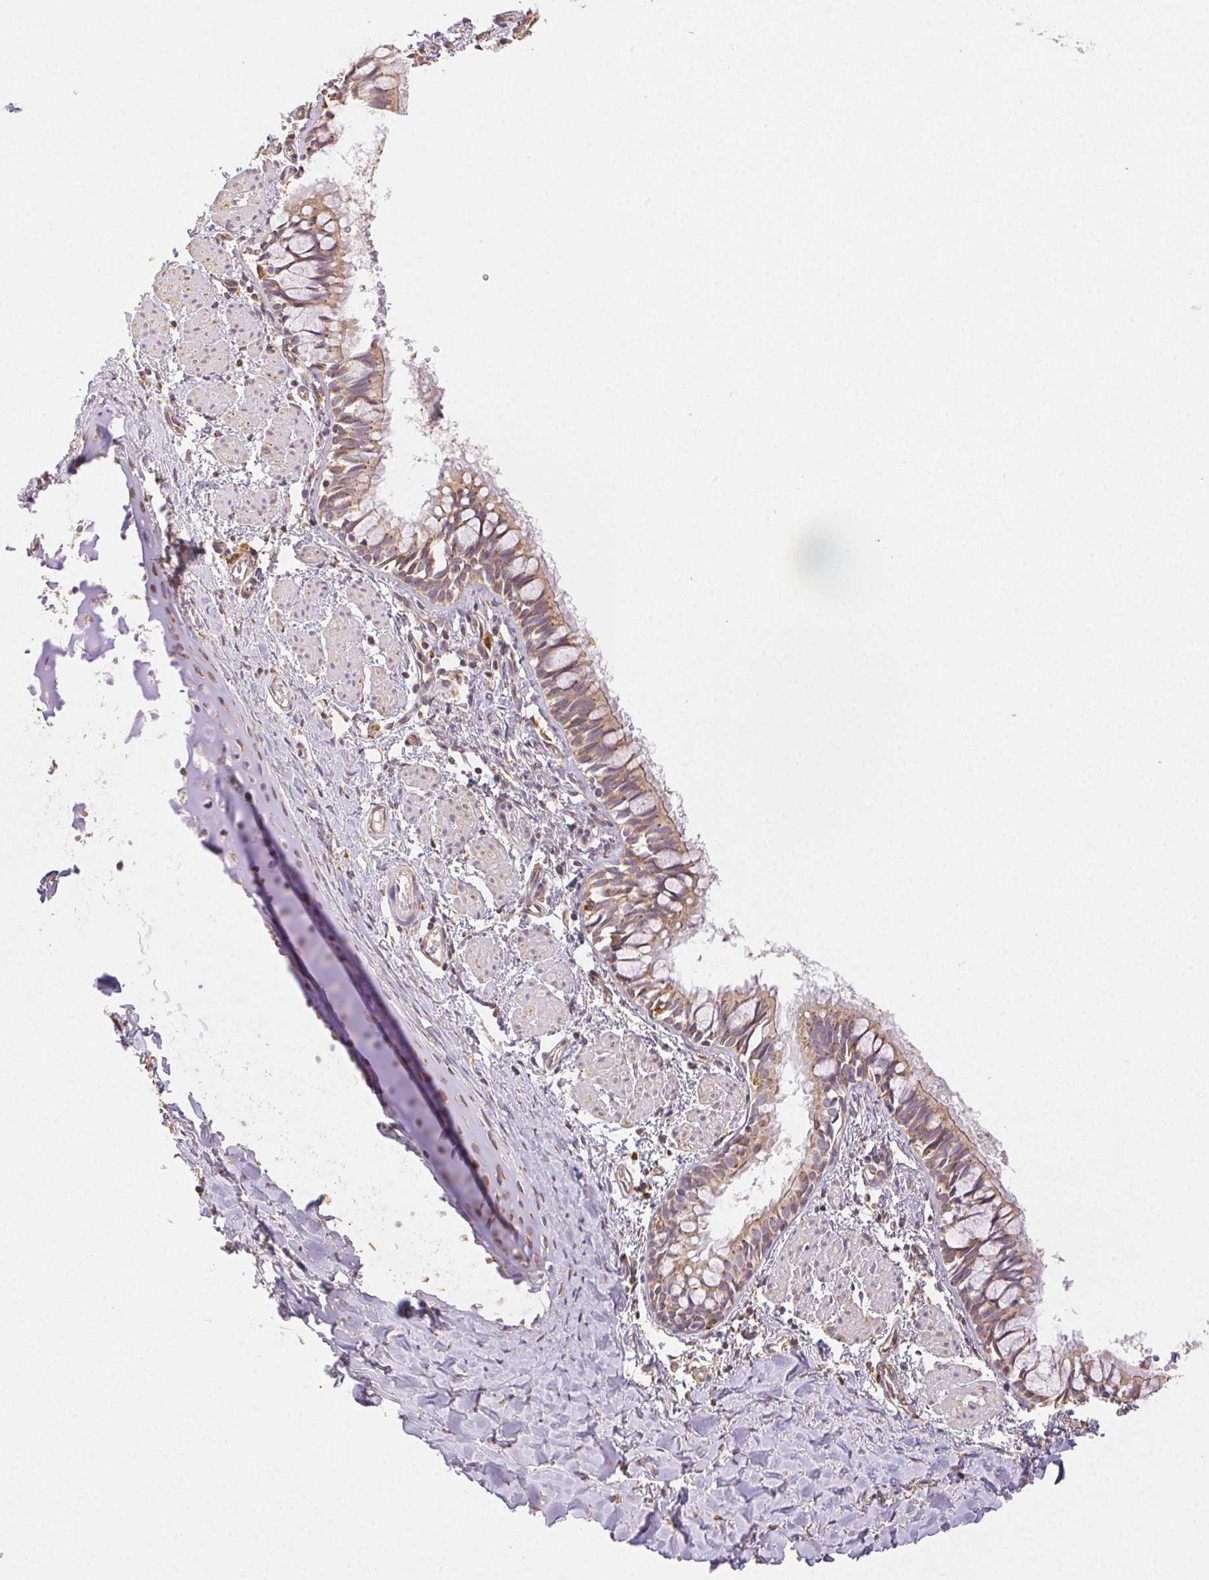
{"staining": {"intensity": "moderate", "quantity": ">75%", "location": "cytoplasmic/membranous"}, "tissue": "bronchus", "cell_type": "Respiratory epithelial cells", "image_type": "normal", "snomed": [{"axis": "morphology", "description": "Normal tissue, NOS"}, {"axis": "topography", "description": "Bronchus"}], "caption": "A high-resolution micrograph shows immunohistochemistry (IHC) staining of unremarkable bronchus, which reveals moderate cytoplasmic/membranous positivity in approximately >75% of respiratory epithelial cells.", "gene": "ENTREP1", "patient": {"sex": "male", "age": 1}}